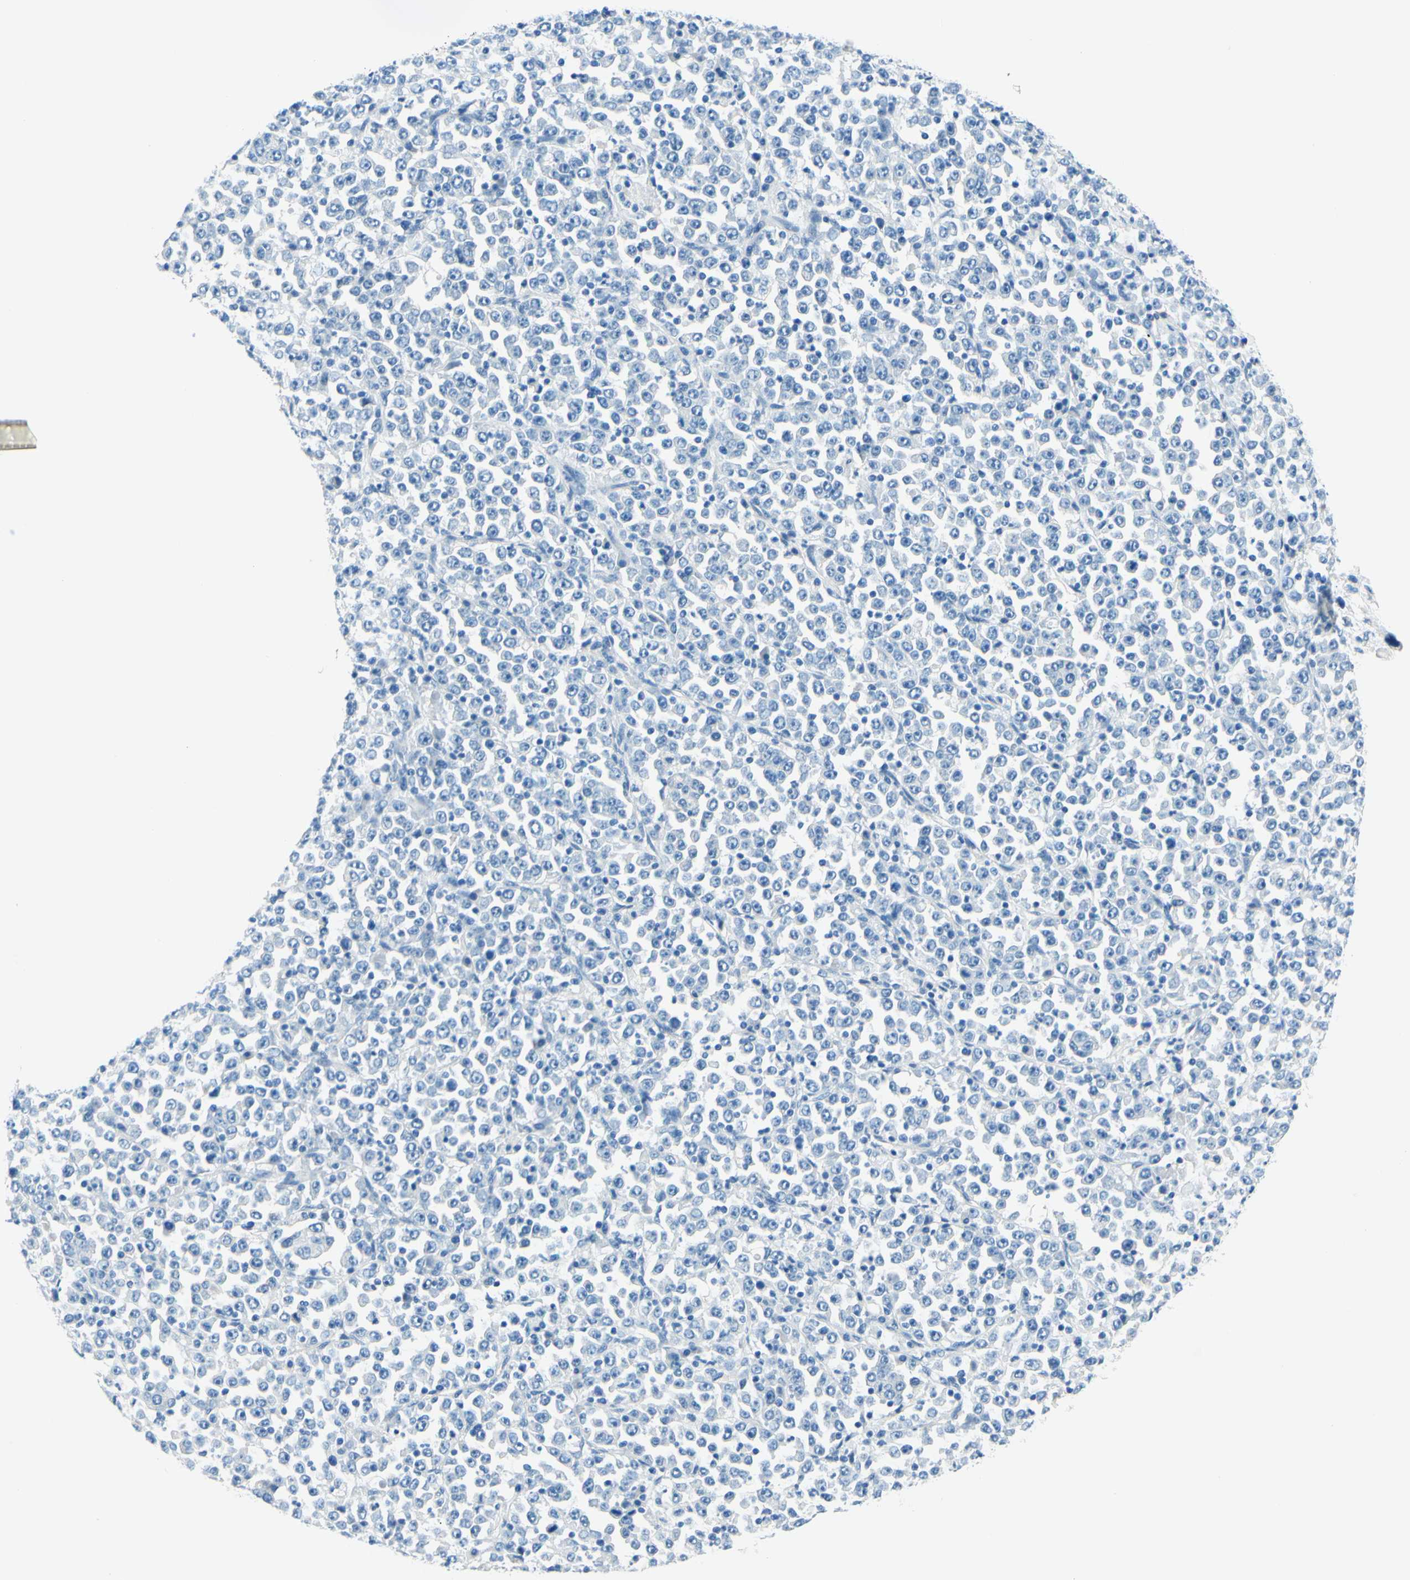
{"staining": {"intensity": "negative", "quantity": "none", "location": "none"}, "tissue": "stomach cancer", "cell_type": "Tumor cells", "image_type": "cancer", "snomed": [{"axis": "morphology", "description": "Normal tissue, NOS"}, {"axis": "morphology", "description": "Adenocarcinoma, NOS"}, {"axis": "topography", "description": "Stomach, upper"}, {"axis": "topography", "description": "Stomach"}], "caption": "High power microscopy micrograph of an immunohistochemistry (IHC) micrograph of adenocarcinoma (stomach), revealing no significant staining in tumor cells. Nuclei are stained in blue.", "gene": "PASD1", "patient": {"sex": "male", "age": 59}}